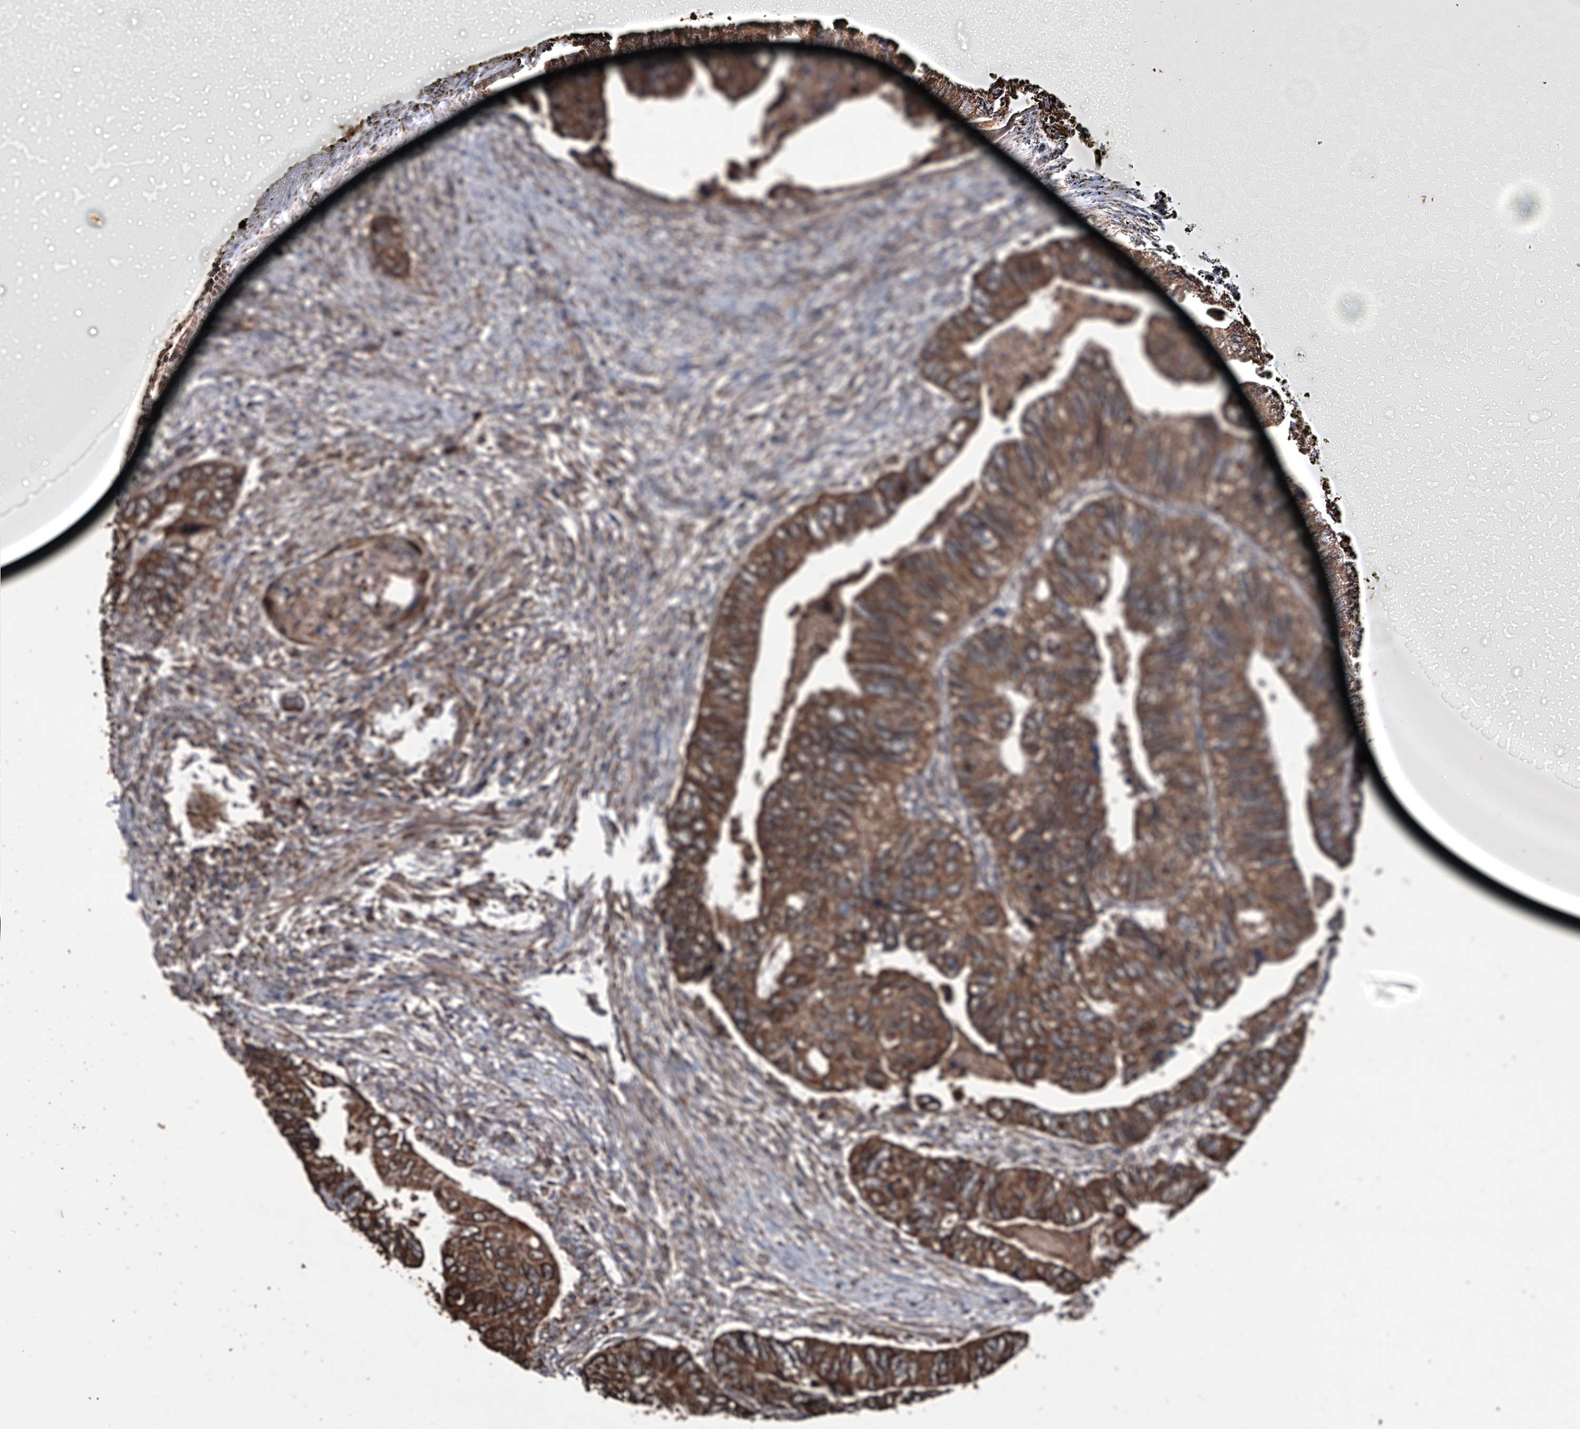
{"staining": {"intensity": "strong", "quantity": ">75%", "location": "cytoplasmic/membranous"}, "tissue": "colorectal cancer", "cell_type": "Tumor cells", "image_type": "cancer", "snomed": [{"axis": "morphology", "description": "Adenocarcinoma, NOS"}, {"axis": "topography", "description": "Rectum"}], "caption": "Colorectal cancer stained with a protein marker displays strong staining in tumor cells.", "gene": "SMPDL3A", "patient": {"sex": "male", "age": 63}}